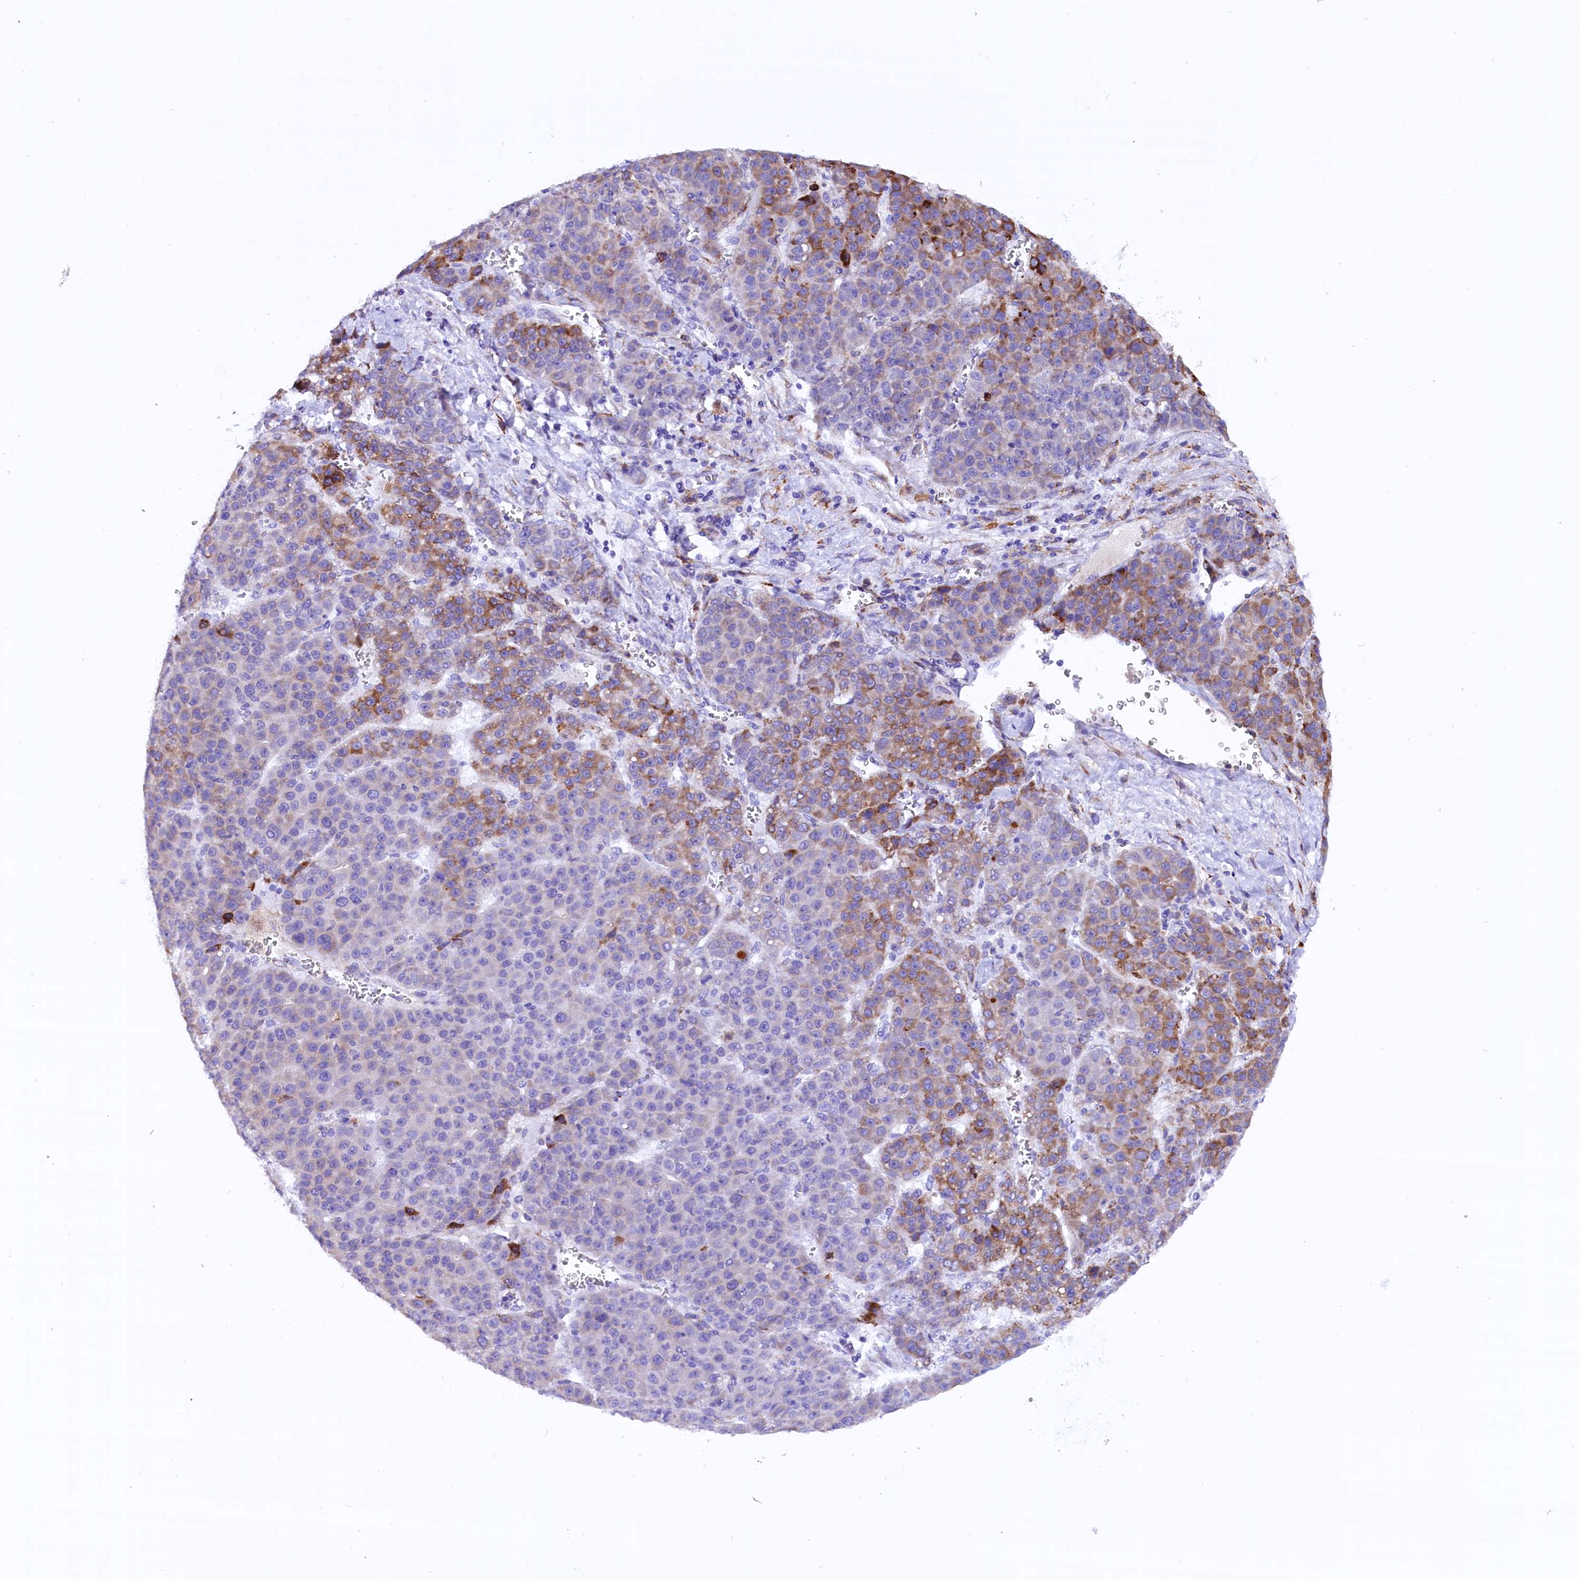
{"staining": {"intensity": "moderate", "quantity": "25%-75%", "location": "cytoplasmic/membranous"}, "tissue": "liver cancer", "cell_type": "Tumor cells", "image_type": "cancer", "snomed": [{"axis": "morphology", "description": "Carcinoma, Hepatocellular, NOS"}, {"axis": "topography", "description": "Liver"}], "caption": "IHC staining of liver hepatocellular carcinoma, which reveals medium levels of moderate cytoplasmic/membranous staining in approximately 25%-75% of tumor cells indicating moderate cytoplasmic/membranous protein staining. The staining was performed using DAB (brown) for protein detection and nuclei were counterstained in hematoxylin (blue).", "gene": "CMTR2", "patient": {"sex": "female", "age": 53}}